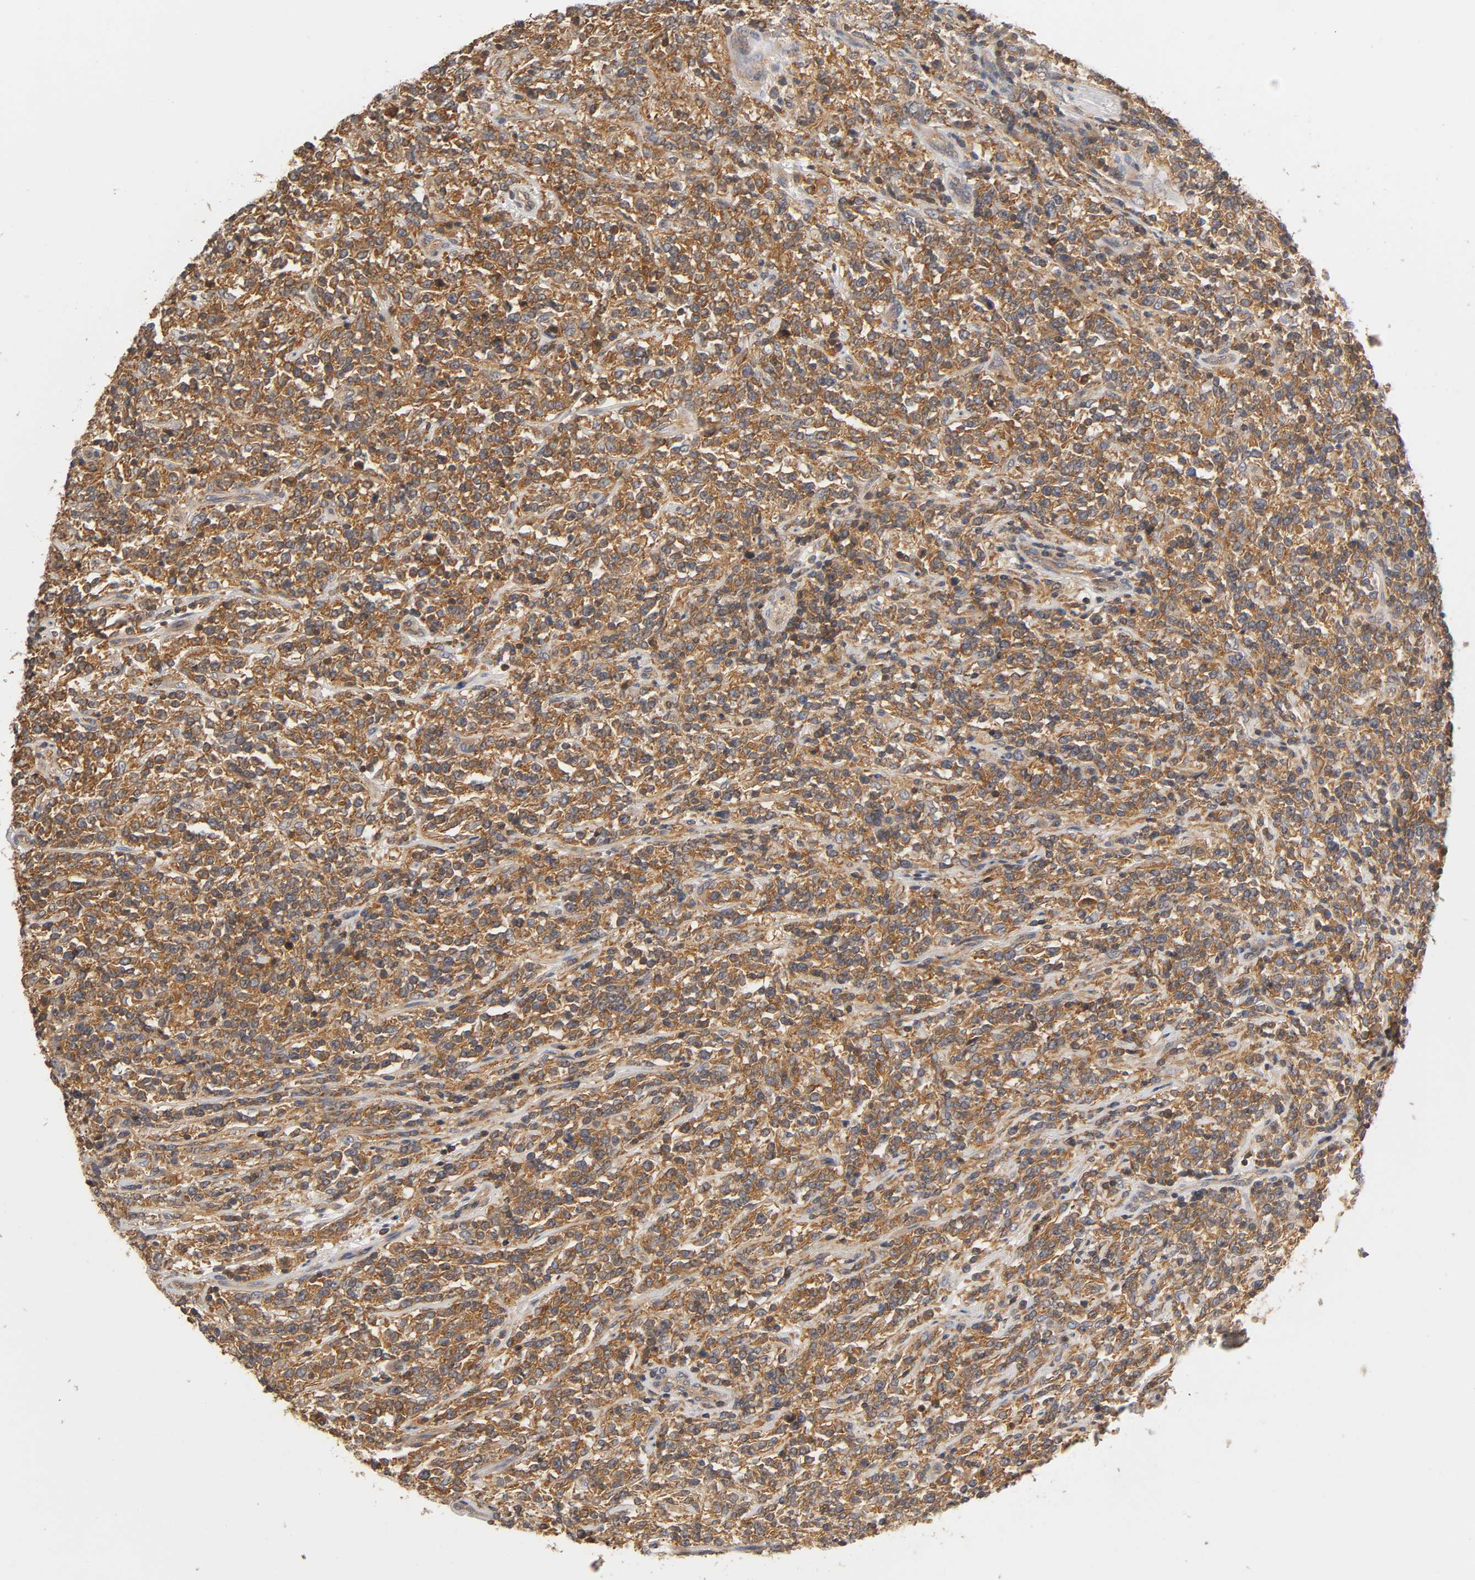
{"staining": {"intensity": "strong", "quantity": ">75%", "location": "cytoplasmic/membranous"}, "tissue": "lymphoma", "cell_type": "Tumor cells", "image_type": "cancer", "snomed": [{"axis": "morphology", "description": "Malignant lymphoma, non-Hodgkin's type, High grade"}, {"axis": "topography", "description": "Soft tissue"}], "caption": "This is an image of IHC staining of lymphoma, which shows strong positivity in the cytoplasmic/membranous of tumor cells.", "gene": "ACTR2", "patient": {"sex": "male", "age": 18}}